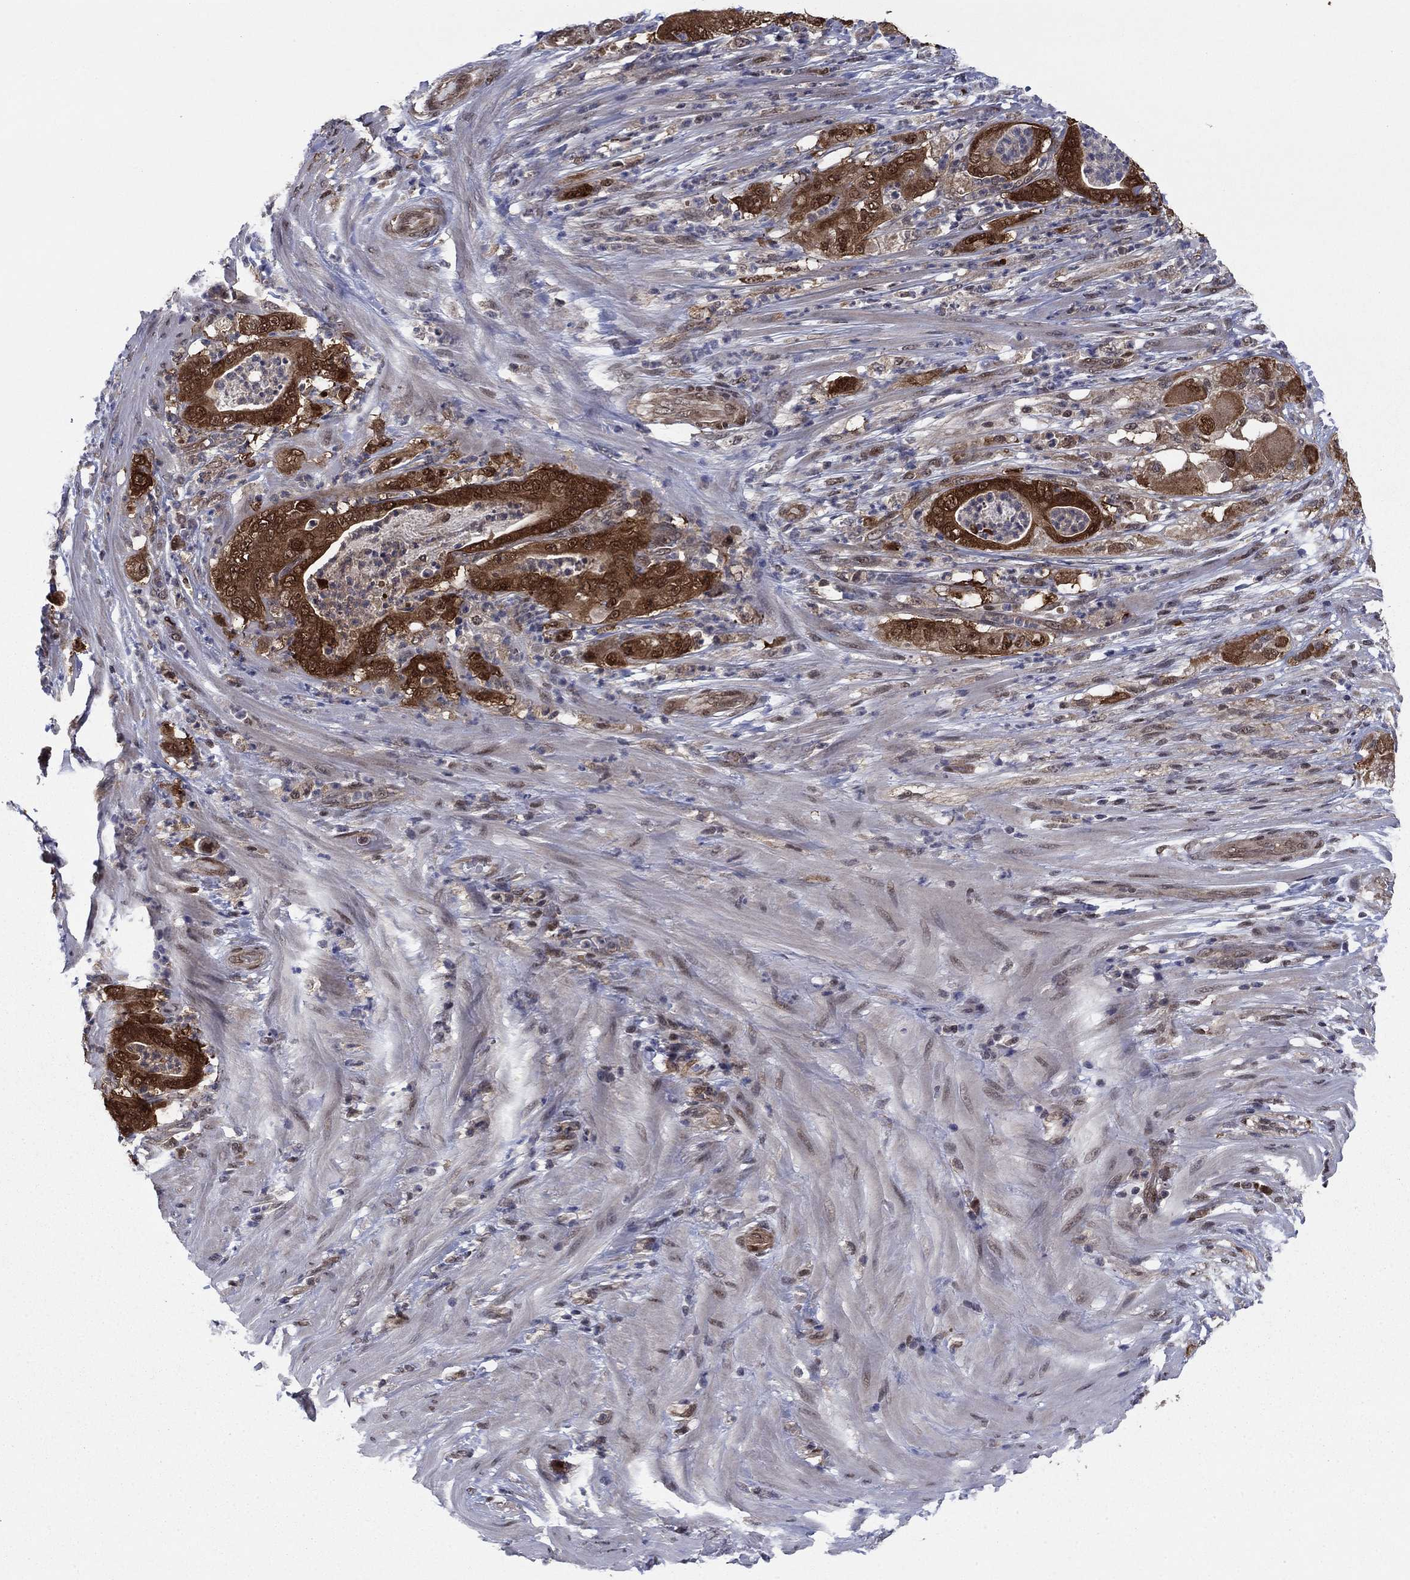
{"staining": {"intensity": "strong", "quantity": ">75%", "location": "cytoplasmic/membranous"}, "tissue": "pancreatic cancer", "cell_type": "Tumor cells", "image_type": "cancer", "snomed": [{"axis": "morphology", "description": "Adenocarcinoma, NOS"}, {"axis": "topography", "description": "Pancreas"}], "caption": "An image showing strong cytoplasmic/membranous expression in approximately >75% of tumor cells in pancreatic cancer, as visualized by brown immunohistochemical staining.", "gene": "FKBP4", "patient": {"sex": "male", "age": 71}}